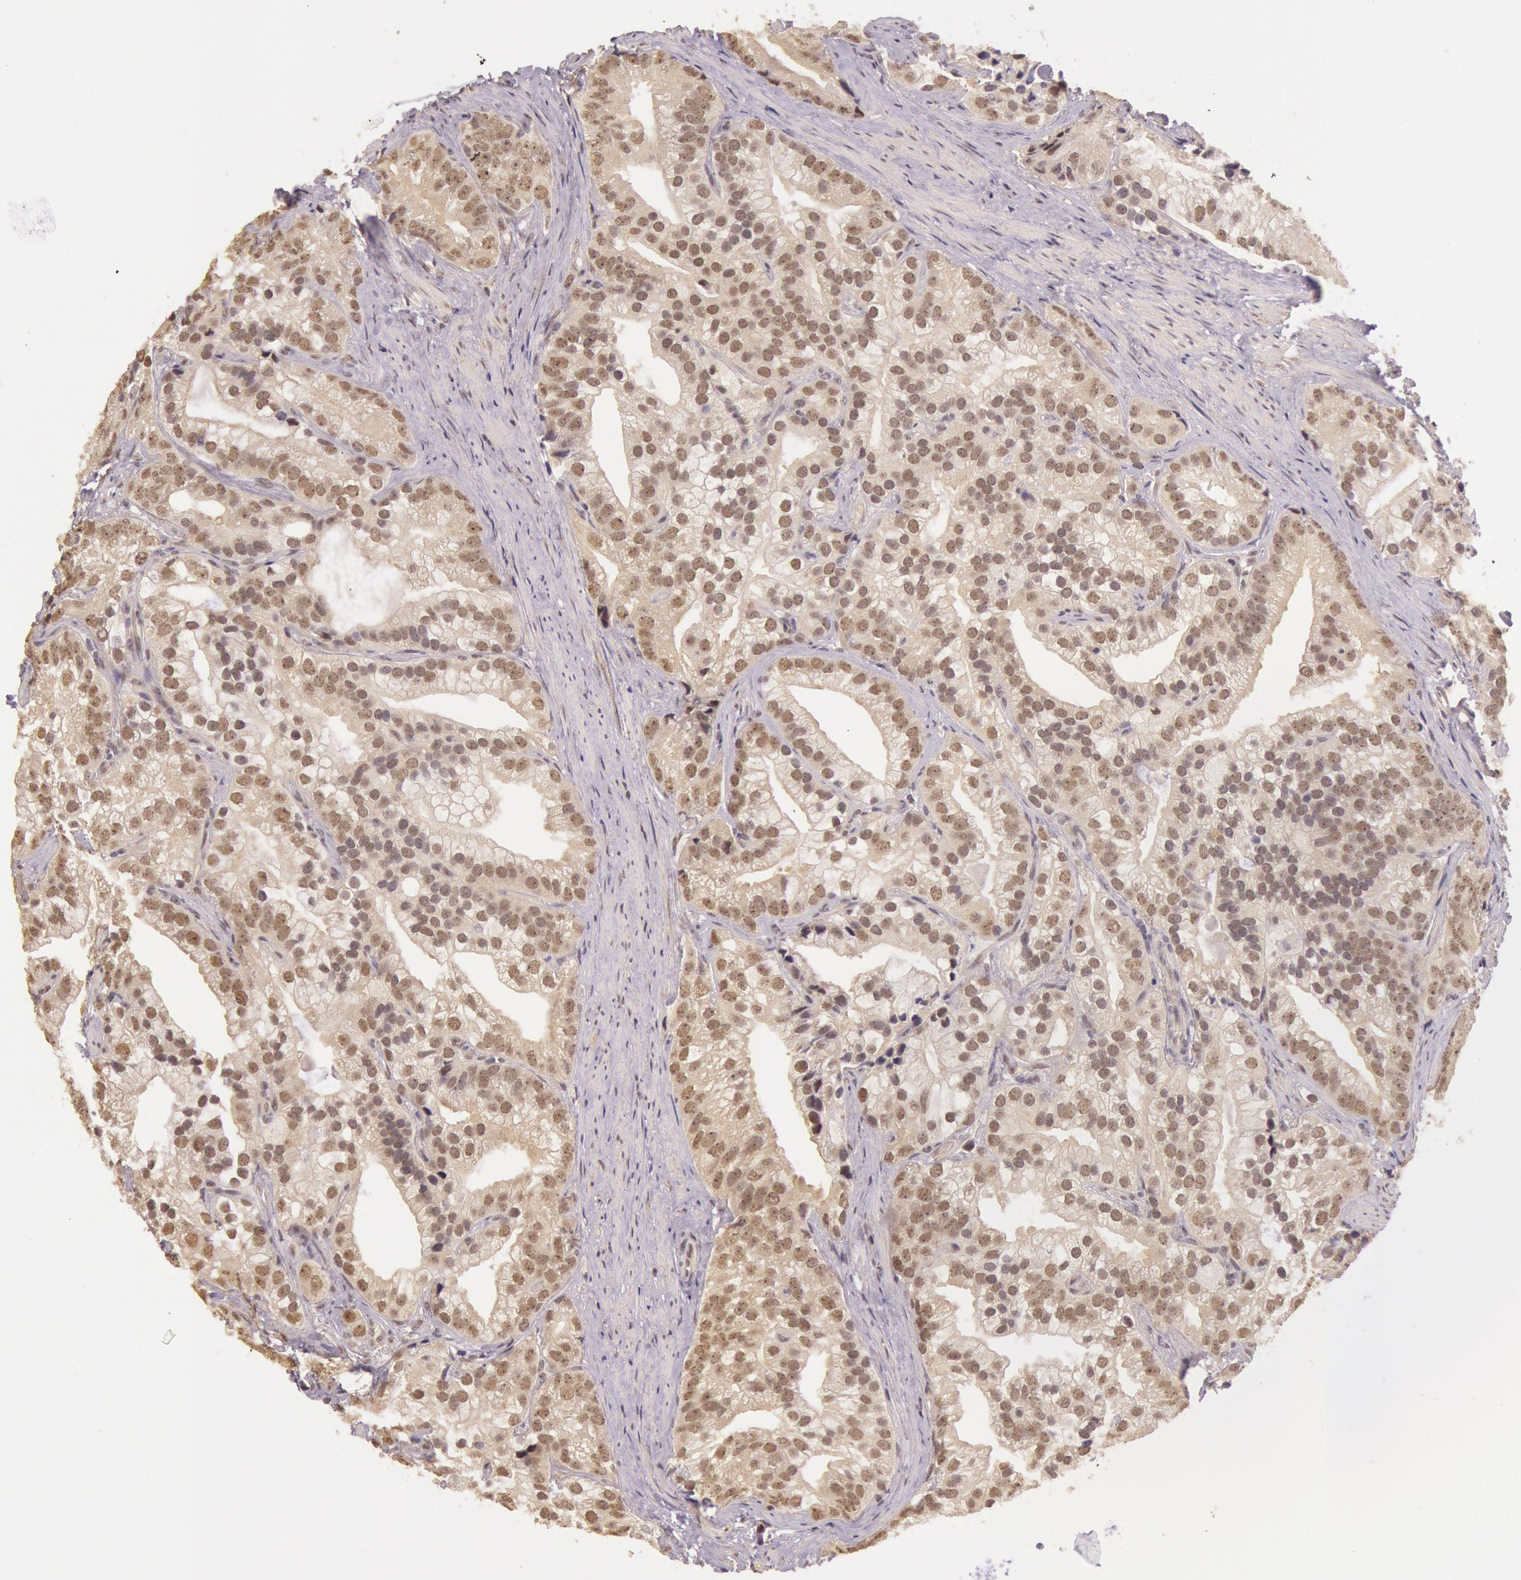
{"staining": {"intensity": "weak", "quantity": "25%-75%", "location": "cytoplasmic/membranous,nuclear"}, "tissue": "prostate cancer", "cell_type": "Tumor cells", "image_type": "cancer", "snomed": [{"axis": "morphology", "description": "Adenocarcinoma, Low grade"}, {"axis": "topography", "description": "Prostate"}], "caption": "Prostate cancer stained with a protein marker demonstrates weak staining in tumor cells.", "gene": "RTL10", "patient": {"sex": "male", "age": 71}}